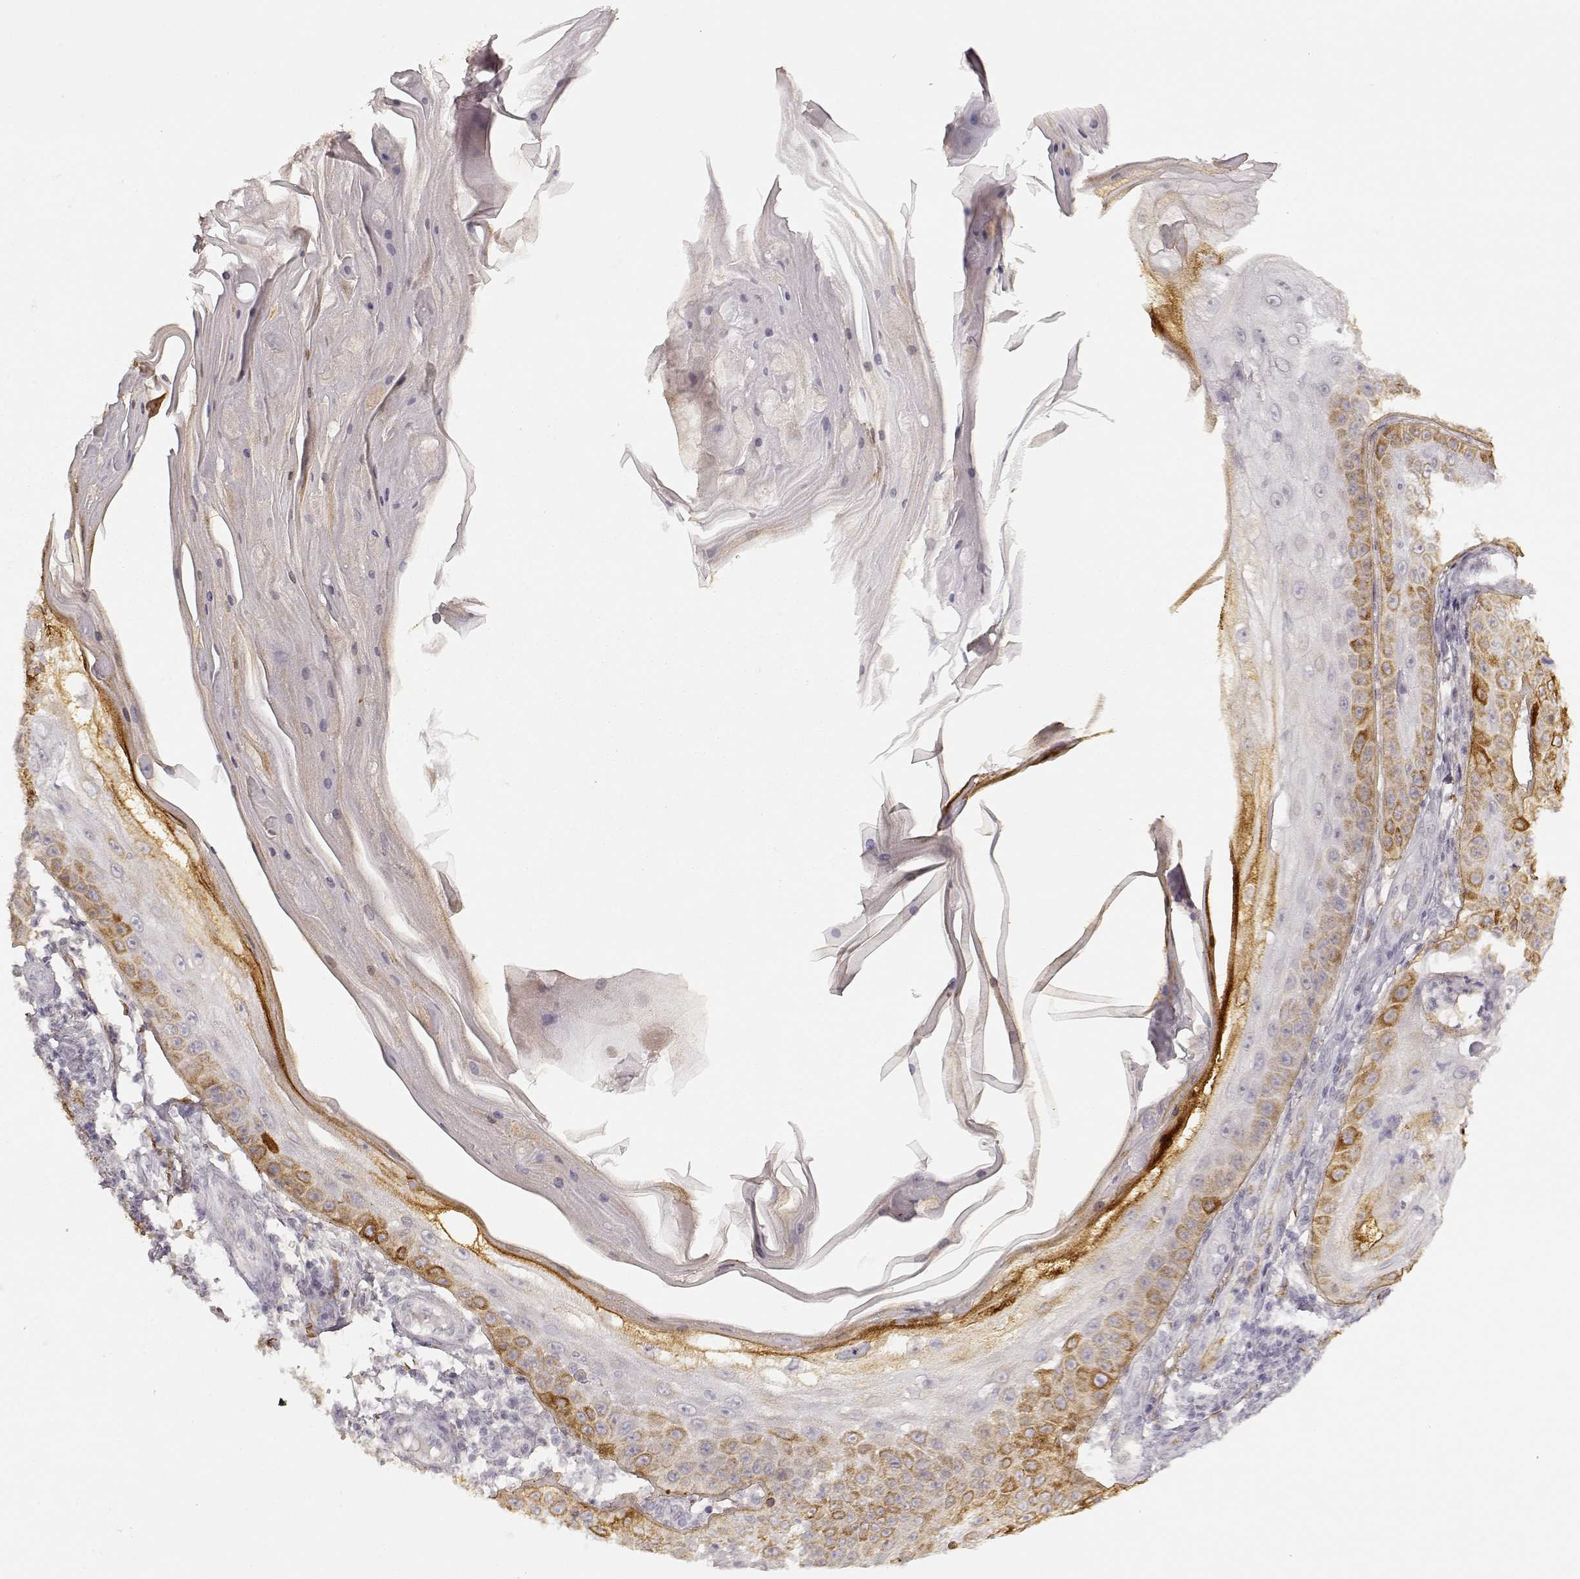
{"staining": {"intensity": "moderate", "quantity": "25%-75%", "location": "cytoplasmic/membranous"}, "tissue": "skin cancer", "cell_type": "Tumor cells", "image_type": "cancer", "snomed": [{"axis": "morphology", "description": "Squamous cell carcinoma, NOS"}, {"axis": "topography", "description": "Skin"}], "caption": "Brown immunohistochemical staining in human skin cancer (squamous cell carcinoma) exhibits moderate cytoplasmic/membranous positivity in approximately 25%-75% of tumor cells.", "gene": "LAMC2", "patient": {"sex": "male", "age": 70}}